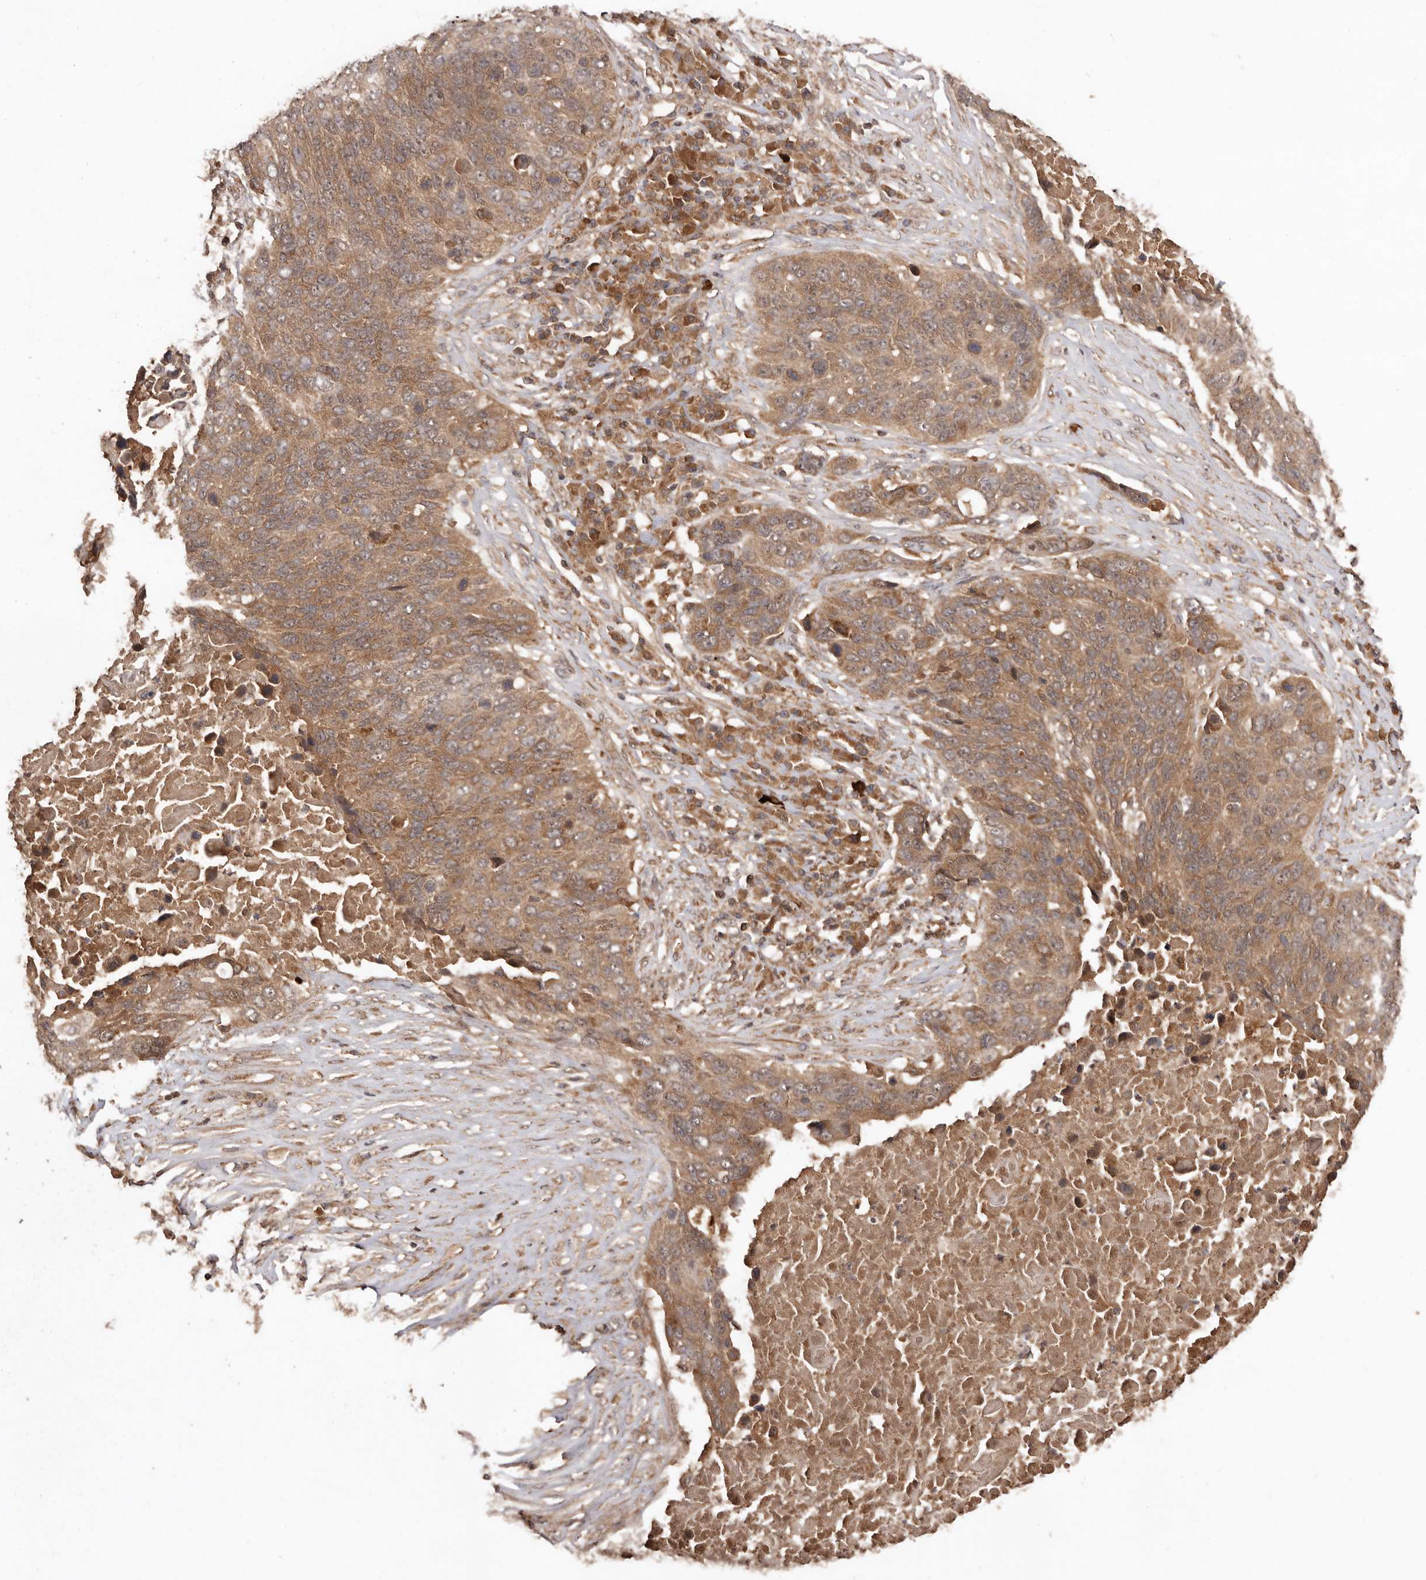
{"staining": {"intensity": "moderate", "quantity": ">75%", "location": "cytoplasmic/membranous"}, "tissue": "lung cancer", "cell_type": "Tumor cells", "image_type": "cancer", "snomed": [{"axis": "morphology", "description": "Squamous cell carcinoma, NOS"}, {"axis": "topography", "description": "Lung"}], "caption": "Immunohistochemical staining of lung cancer (squamous cell carcinoma) reveals medium levels of moderate cytoplasmic/membranous positivity in about >75% of tumor cells.", "gene": "RWDD1", "patient": {"sex": "male", "age": 66}}